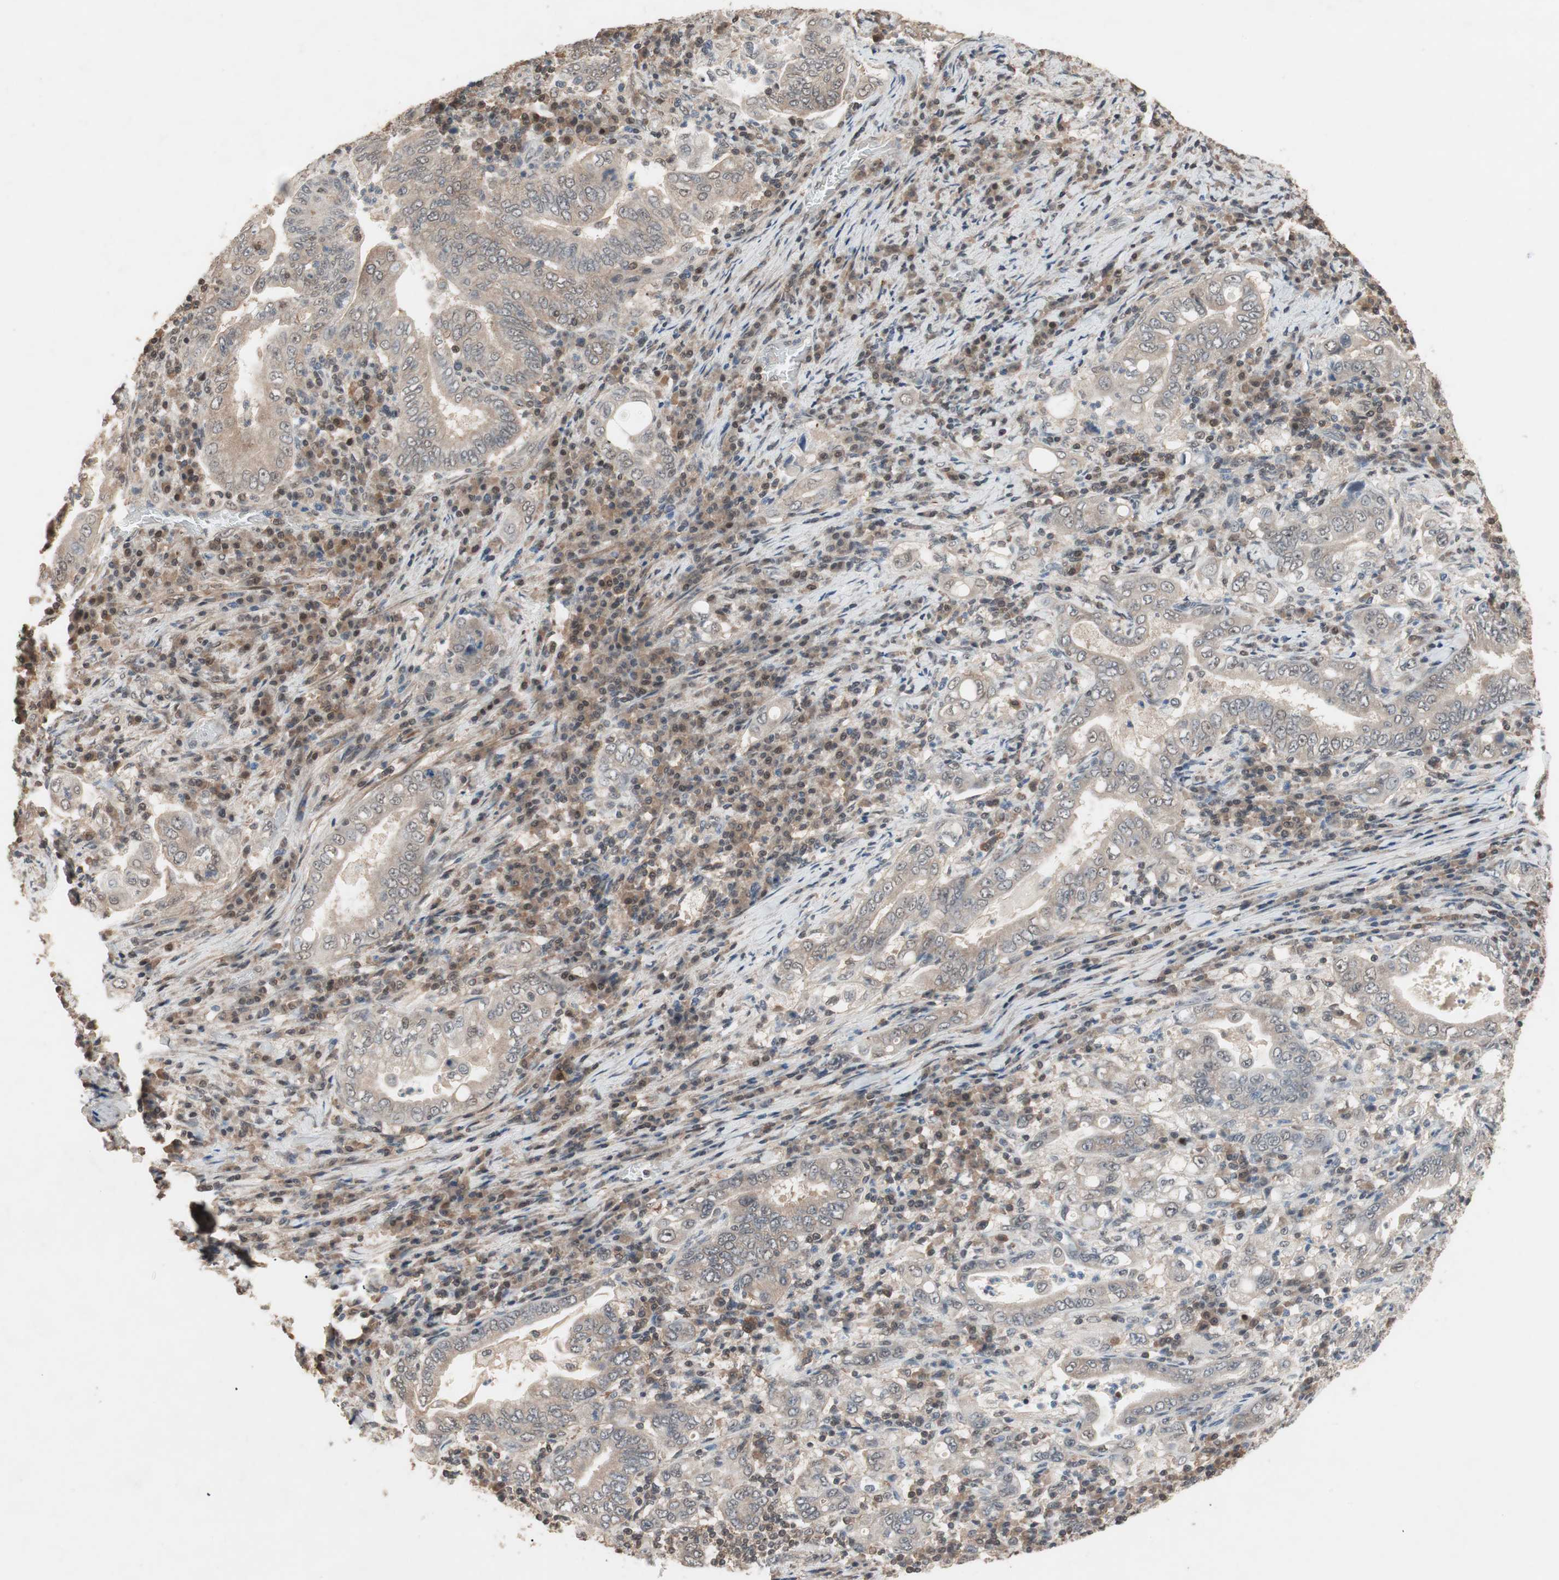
{"staining": {"intensity": "weak", "quantity": ">75%", "location": "cytoplasmic/membranous"}, "tissue": "stomach cancer", "cell_type": "Tumor cells", "image_type": "cancer", "snomed": [{"axis": "morphology", "description": "Normal tissue, NOS"}, {"axis": "morphology", "description": "Adenocarcinoma, NOS"}, {"axis": "topography", "description": "Esophagus"}, {"axis": "topography", "description": "Stomach, upper"}, {"axis": "topography", "description": "Peripheral nerve tissue"}], "caption": "Adenocarcinoma (stomach) stained with DAB immunohistochemistry (IHC) demonstrates low levels of weak cytoplasmic/membranous expression in about >75% of tumor cells. The staining is performed using DAB brown chromogen to label protein expression. The nuclei are counter-stained blue using hematoxylin.", "gene": "GART", "patient": {"sex": "male", "age": 62}}